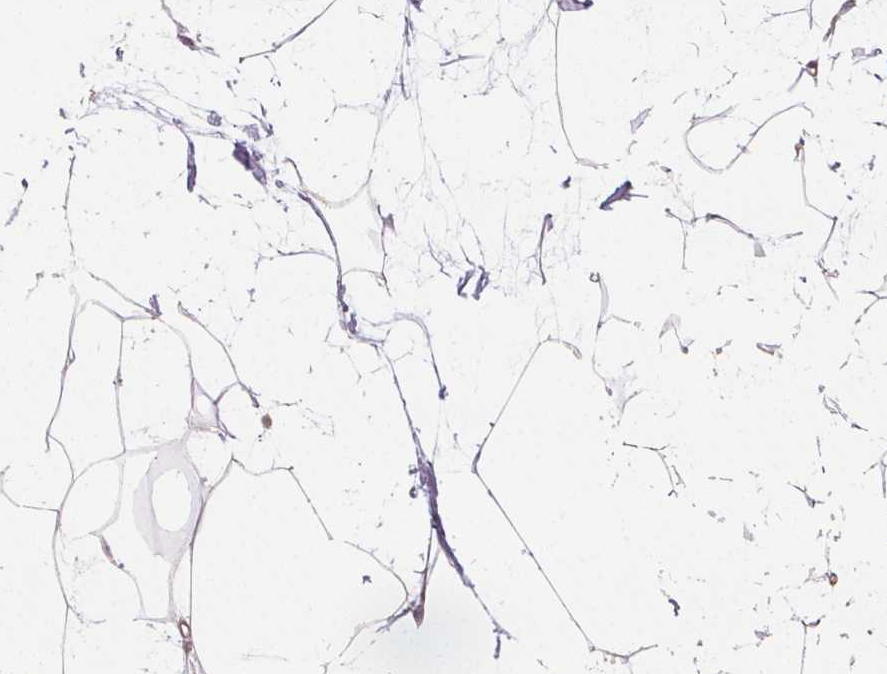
{"staining": {"intensity": "weak", "quantity": "<25%", "location": "cytoplasmic/membranous"}, "tissue": "breast", "cell_type": "Adipocytes", "image_type": "normal", "snomed": [{"axis": "morphology", "description": "Normal tissue, NOS"}, {"axis": "topography", "description": "Breast"}], "caption": "This is a photomicrograph of immunohistochemistry (IHC) staining of benign breast, which shows no expression in adipocytes.", "gene": "DRC3", "patient": {"sex": "female", "age": 45}}